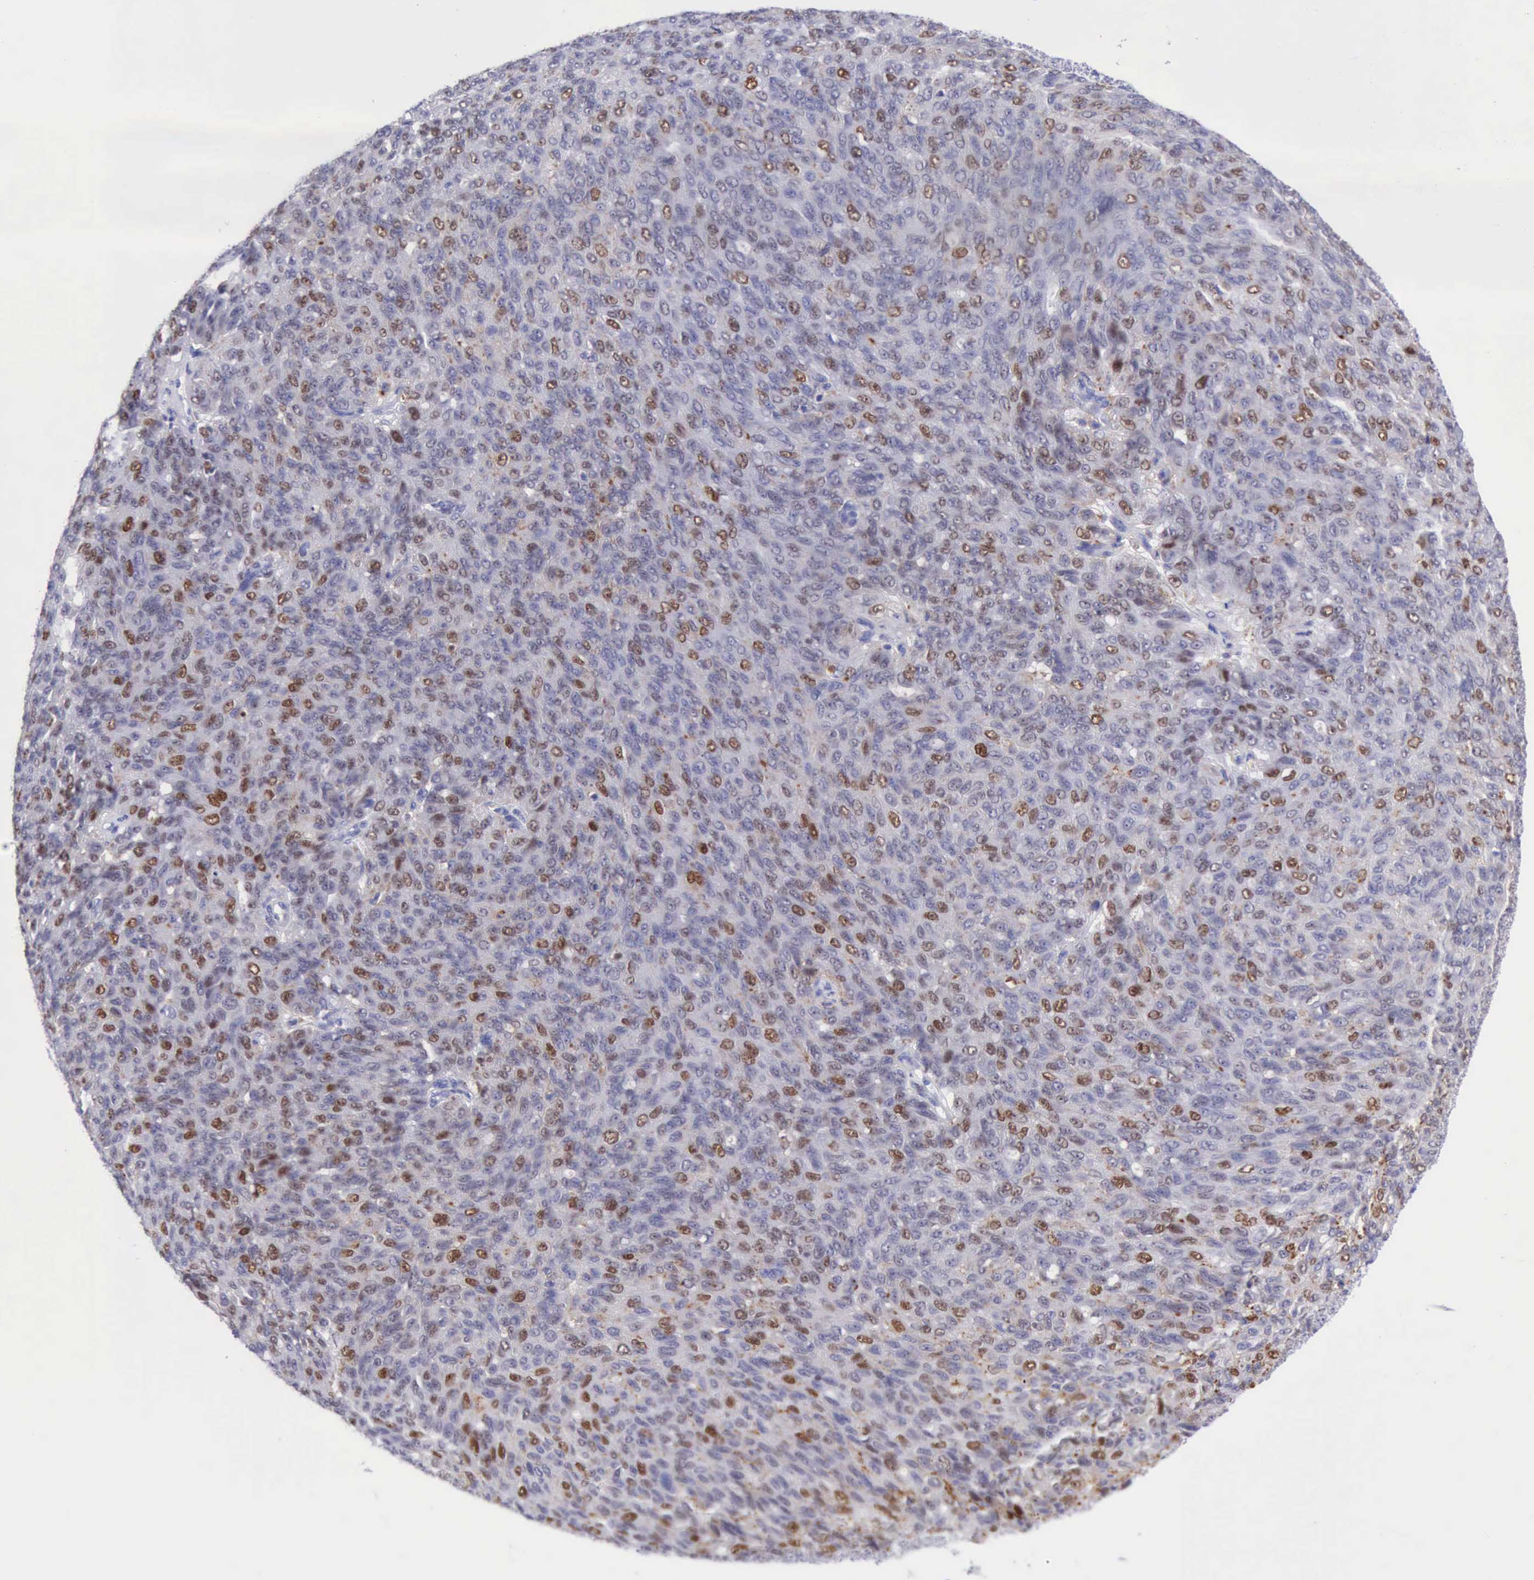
{"staining": {"intensity": "moderate", "quantity": "25%-75%", "location": "nuclear"}, "tissue": "ovarian cancer", "cell_type": "Tumor cells", "image_type": "cancer", "snomed": [{"axis": "morphology", "description": "Carcinoma, endometroid"}, {"axis": "topography", "description": "Ovary"}], "caption": "The micrograph demonstrates immunohistochemical staining of ovarian cancer (endometroid carcinoma). There is moderate nuclear staining is identified in approximately 25%-75% of tumor cells.", "gene": "MCM2", "patient": {"sex": "female", "age": 60}}